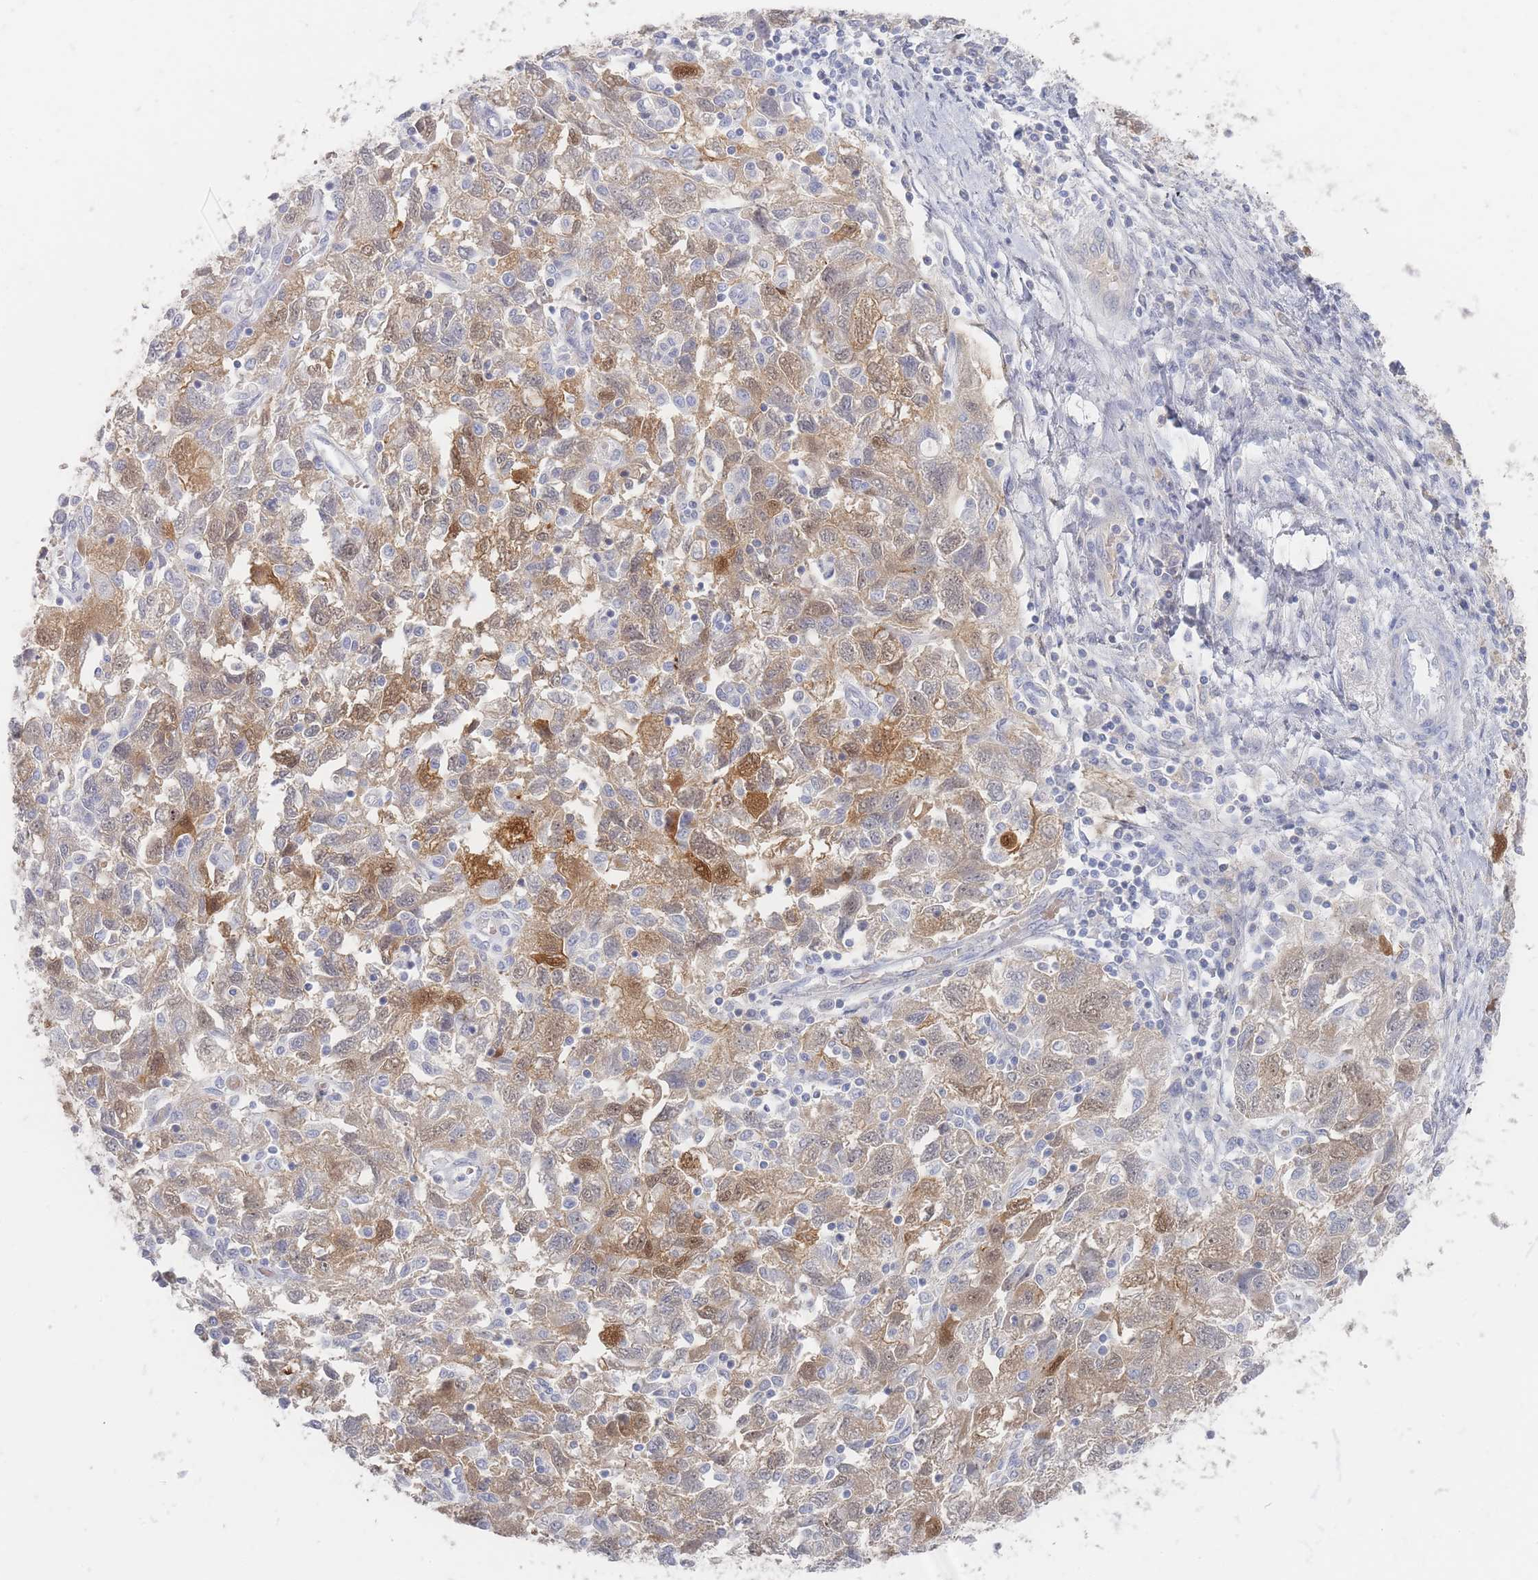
{"staining": {"intensity": "moderate", "quantity": "25%-75%", "location": "cytoplasmic/membranous,nuclear"}, "tissue": "ovarian cancer", "cell_type": "Tumor cells", "image_type": "cancer", "snomed": [{"axis": "morphology", "description": "Carcinoma, NOS"}, {"axis": "morphology", "description": "Cystadenocarcinoma, serous, NOS"}, {"axis": "topography", "description": "Ovary"}], "caption": "High-magnification brightfield microscopy of ovarian cancer stained with DAB (3,3'-diaminobenzidine) (brown) and counterstained with hematoxylin (blue). tumor cells exhibit moderate cytoplasmic/membranous and nuclear expression is present in about25%-75% of cells. (Stains: DAB in brown, nuclei in blue, Microscopy: brightfield microscopy at high magnification).", "gene": "HELZ2", "patient": {"sex": "female", "age": 69}}